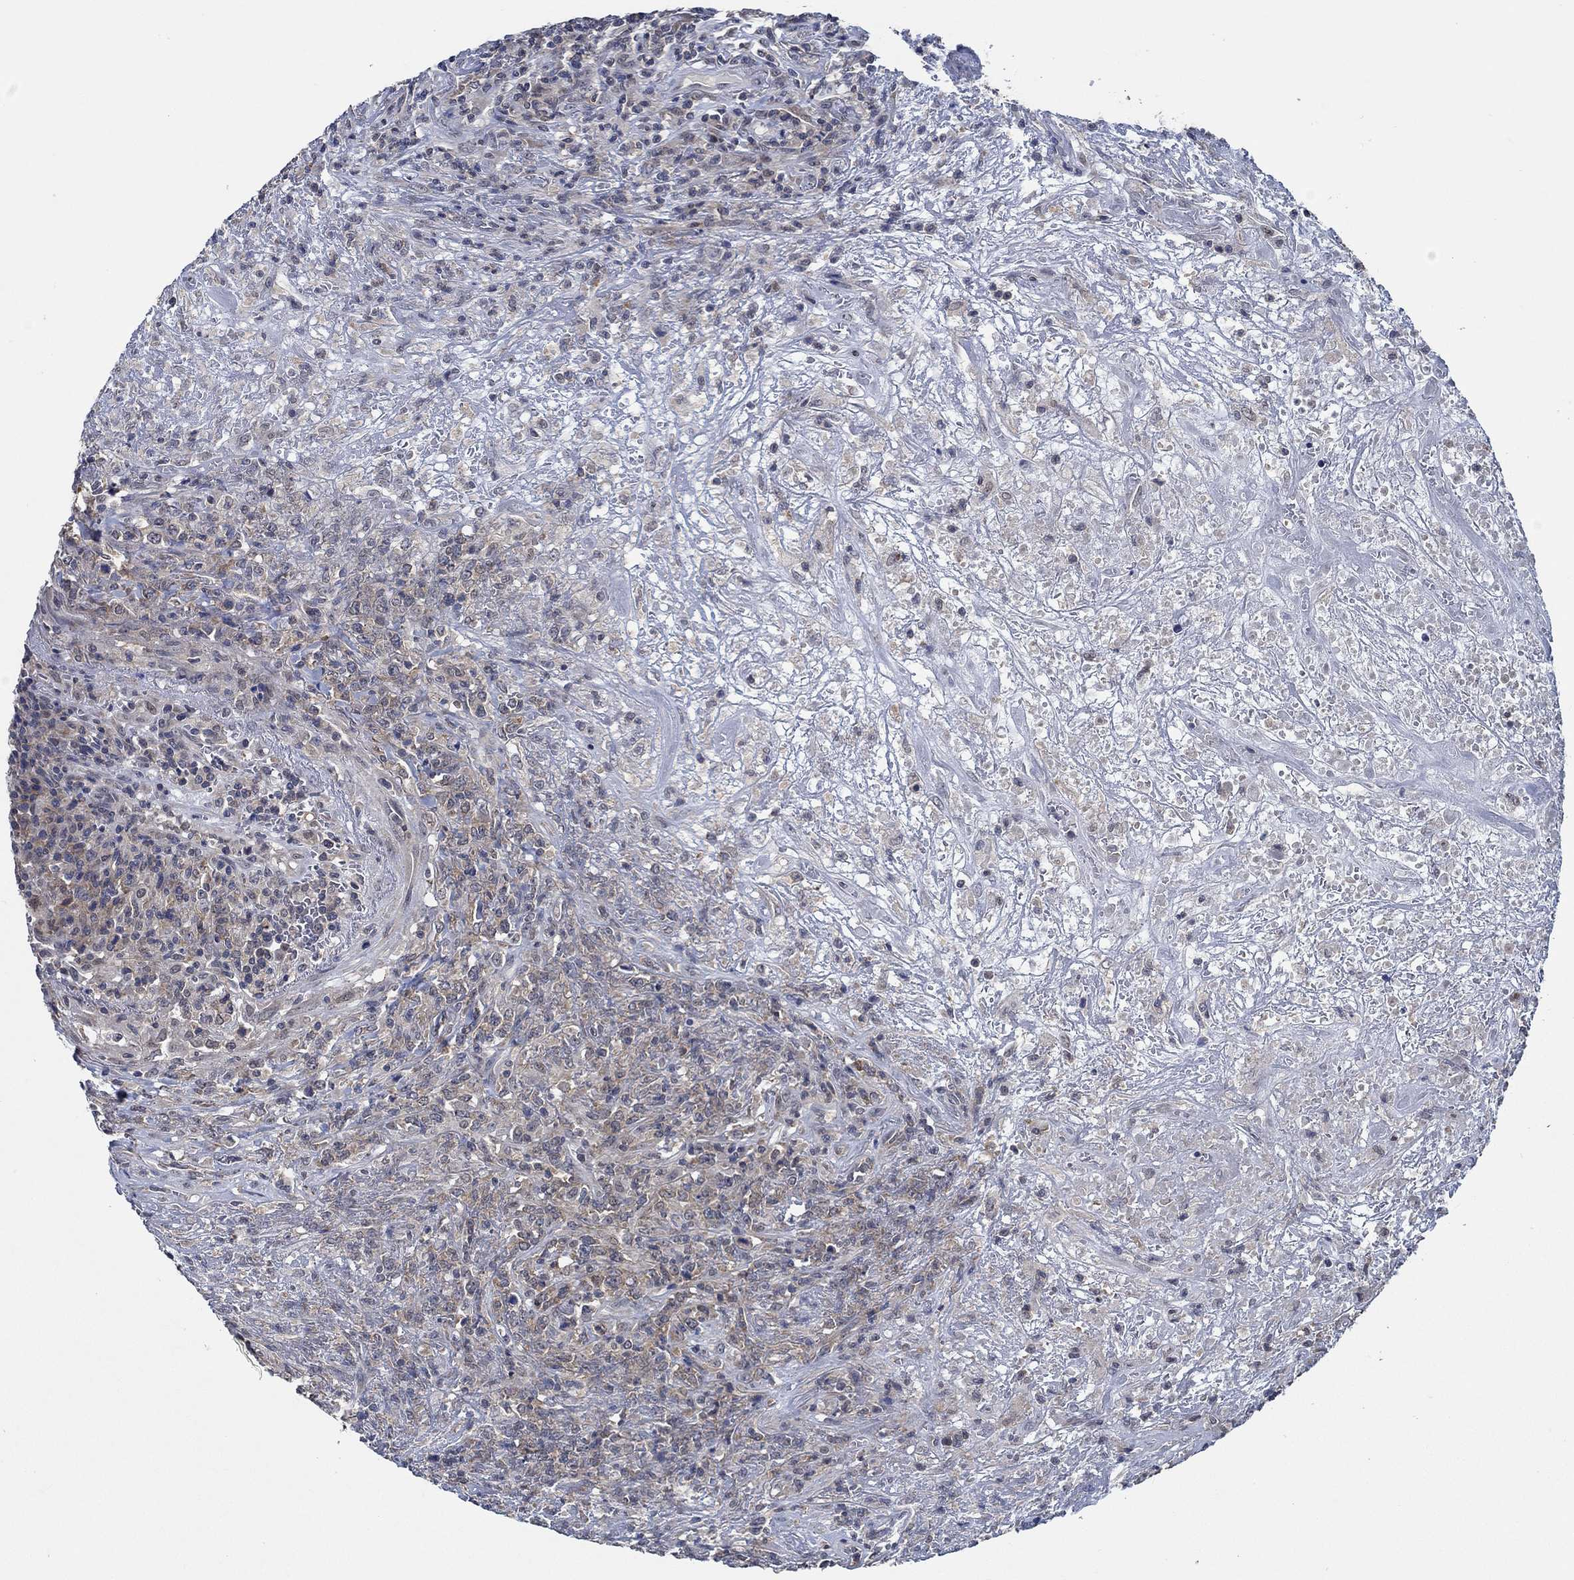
{"staining": {"intensity": "weak", "quantity": "<25%", "location": "cytoplasmic/membranous"}, "tissue": "lymphoma", "cell_type": "Tumor cells", "image_type": "cancer", "snomed": [{"axis": "morphology", "description": "Malignant lymphoma, non-Hodgkin's type, High grade"}, {"axis": "topography", "description": "Lung"}], "caption": "DAB (3,3'-diaminobenzidine) immunohistochemical staining of malignant lymphoma, non-Hodgkin's type (high-grade) exhibits no significant expression in tumor cells.", "gene": "DACT1", "patient": {"sex": "male", "age": 79}}